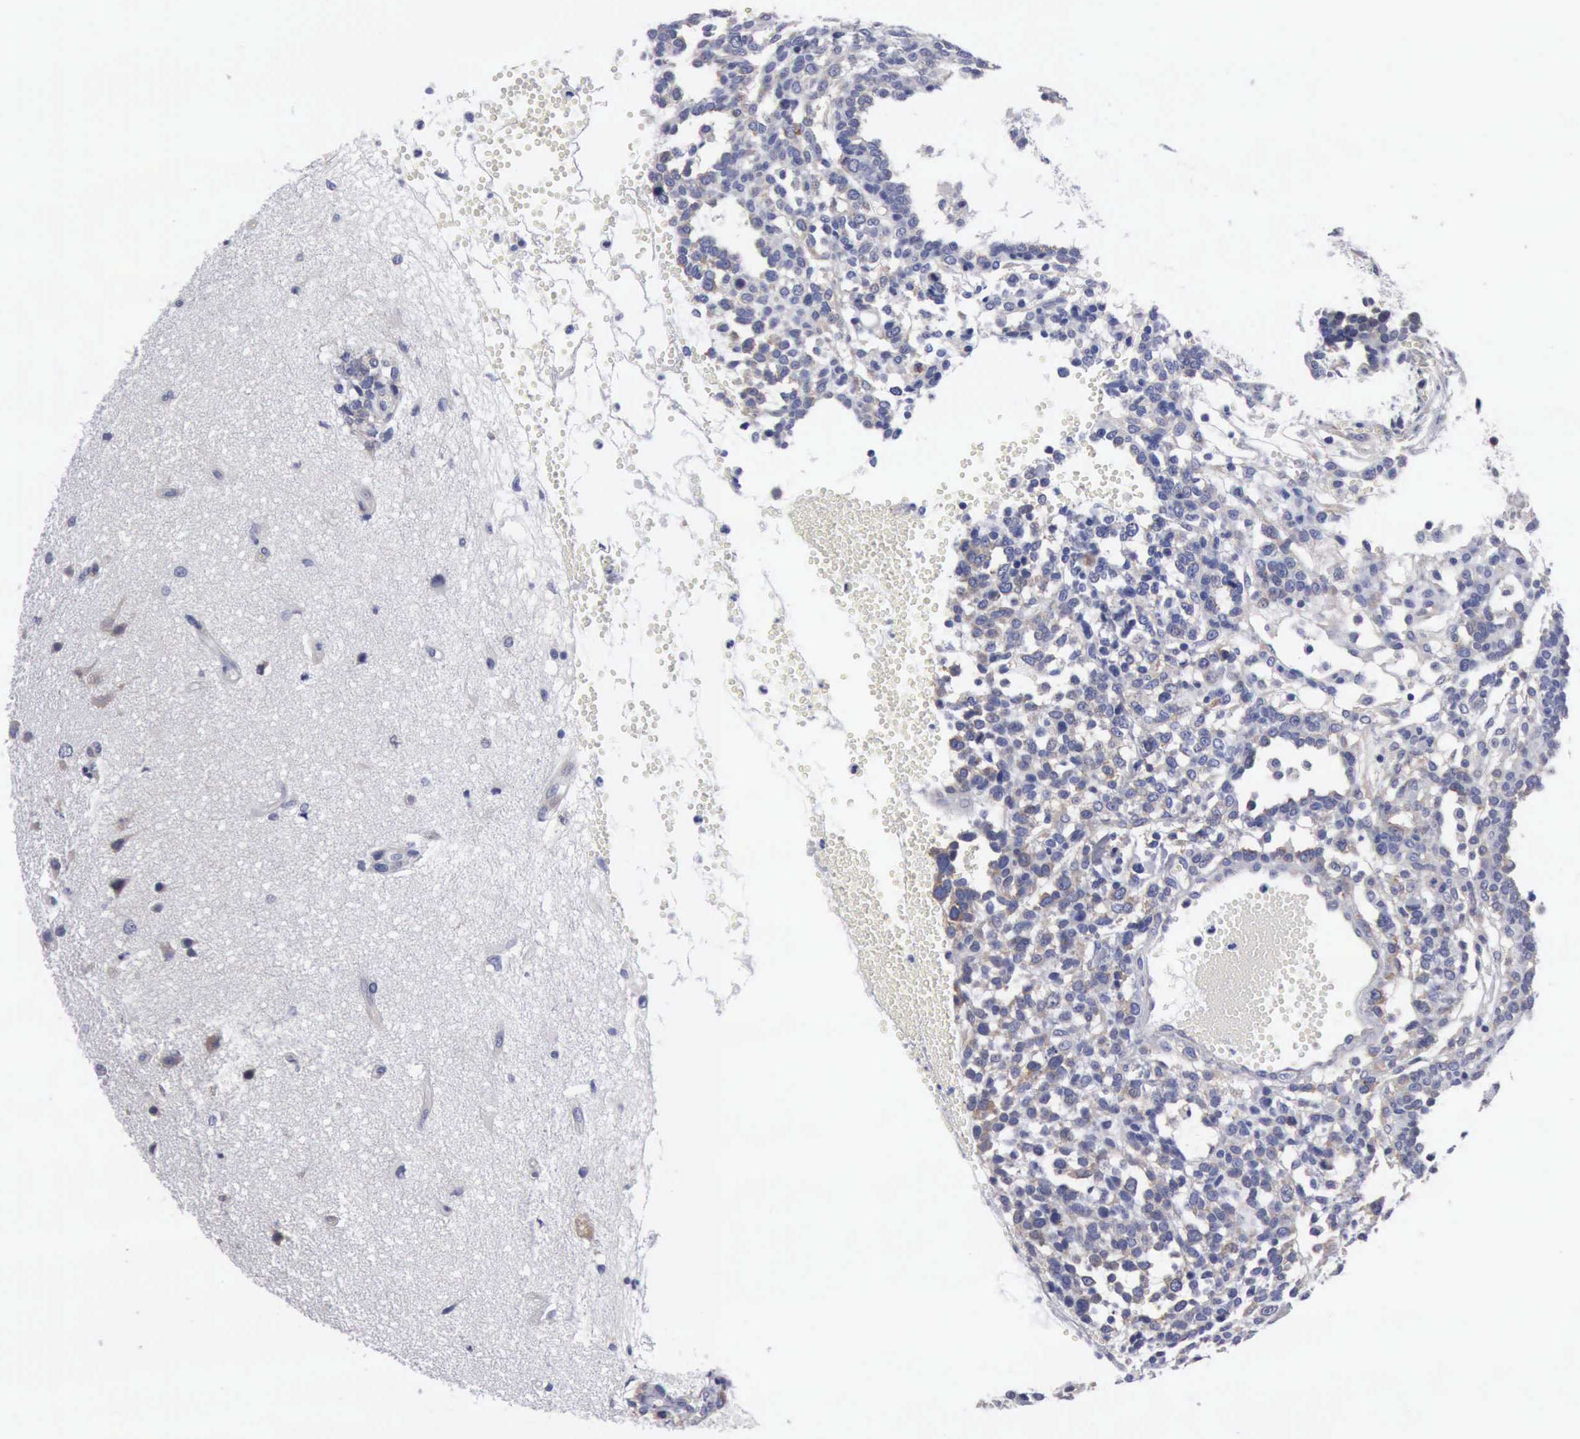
{"staining": {"intensity": "weak", "quantity": "<25%", "location": "cytoplasmic/membranous"}, "tissue": "glioma", "cell_type": "Tumor cells", "image_type": "cancer", "snomed": [{"axis": "morphology", "description": "Glioma, malignant, High grade"}, {"axis": "topography", "description": "Brain"}], "caption": "High magnification brightfield microscopy of malignant glioma (high-grade) stained with DAB (brown) and counterstained with hematoxylin (blue): tumor cells show no significant staining.", "gene": "TXLNG", "patient": {"sex": "male", "age": 66}}